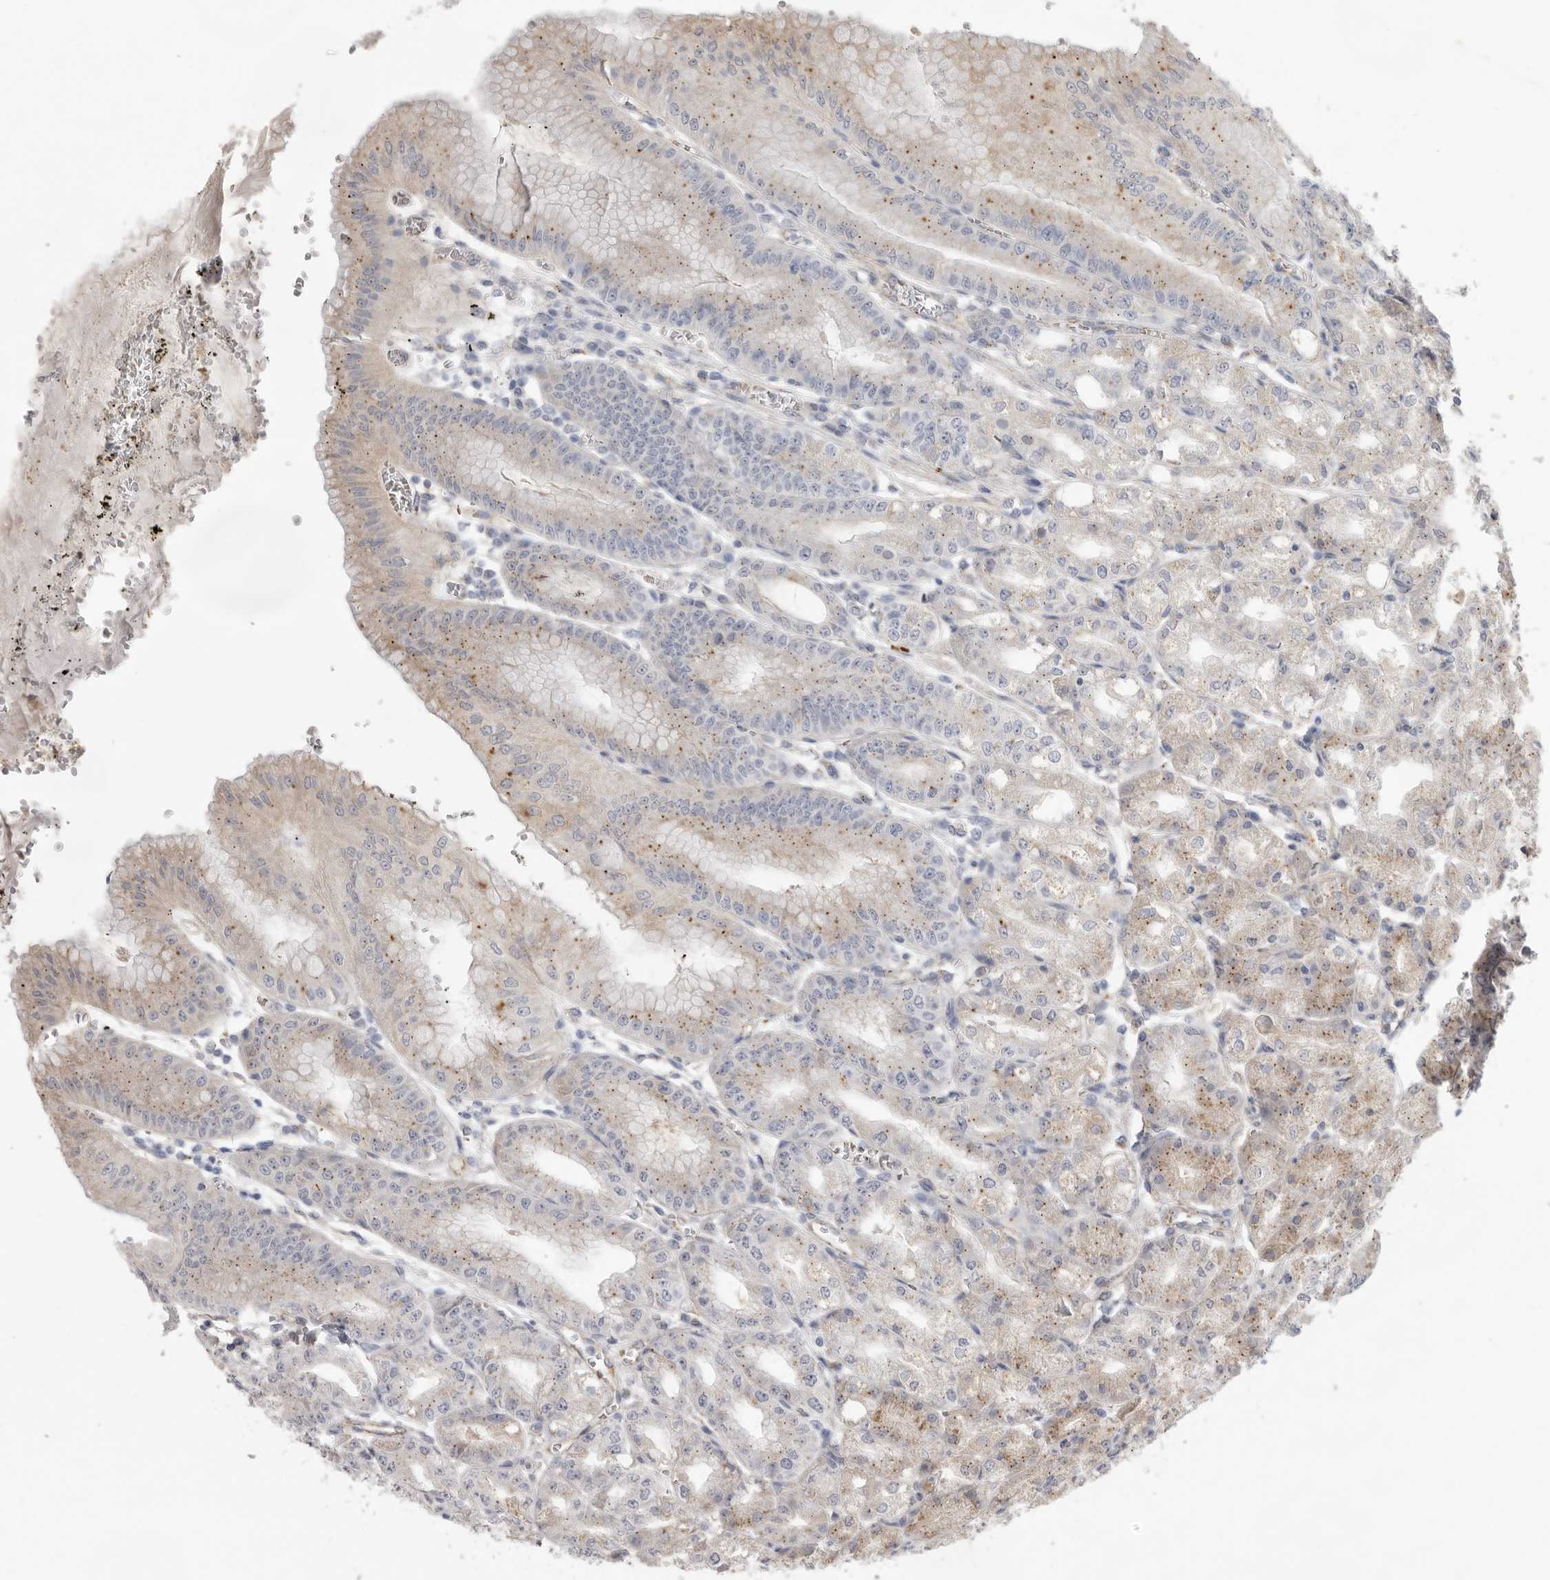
{"staining": {"intensity": "weak", "quantity": "25%-75%", "location": "cytoplasmic/membranous"}, "tissue": "stomach", "cell_type": "Glandular cells", "image_type": "normal", "snomed": [{"axis": "morphology", "description": "Normal tissue, NOS"}, {"axis": "topography", "description": "Stomach, lower"}], "caption": "Stomach was stained to show a protein in brown. There is low levels of weak cytoplasmic/membranous expression in about 25%-75% of glandular cells. The staining was performed using DAB, with brown indicating positive protein expression. Nuclei are stained blue with hematoxylin.", "gene": "TLR3", "patient": {"sex": "male", "age": 71}}